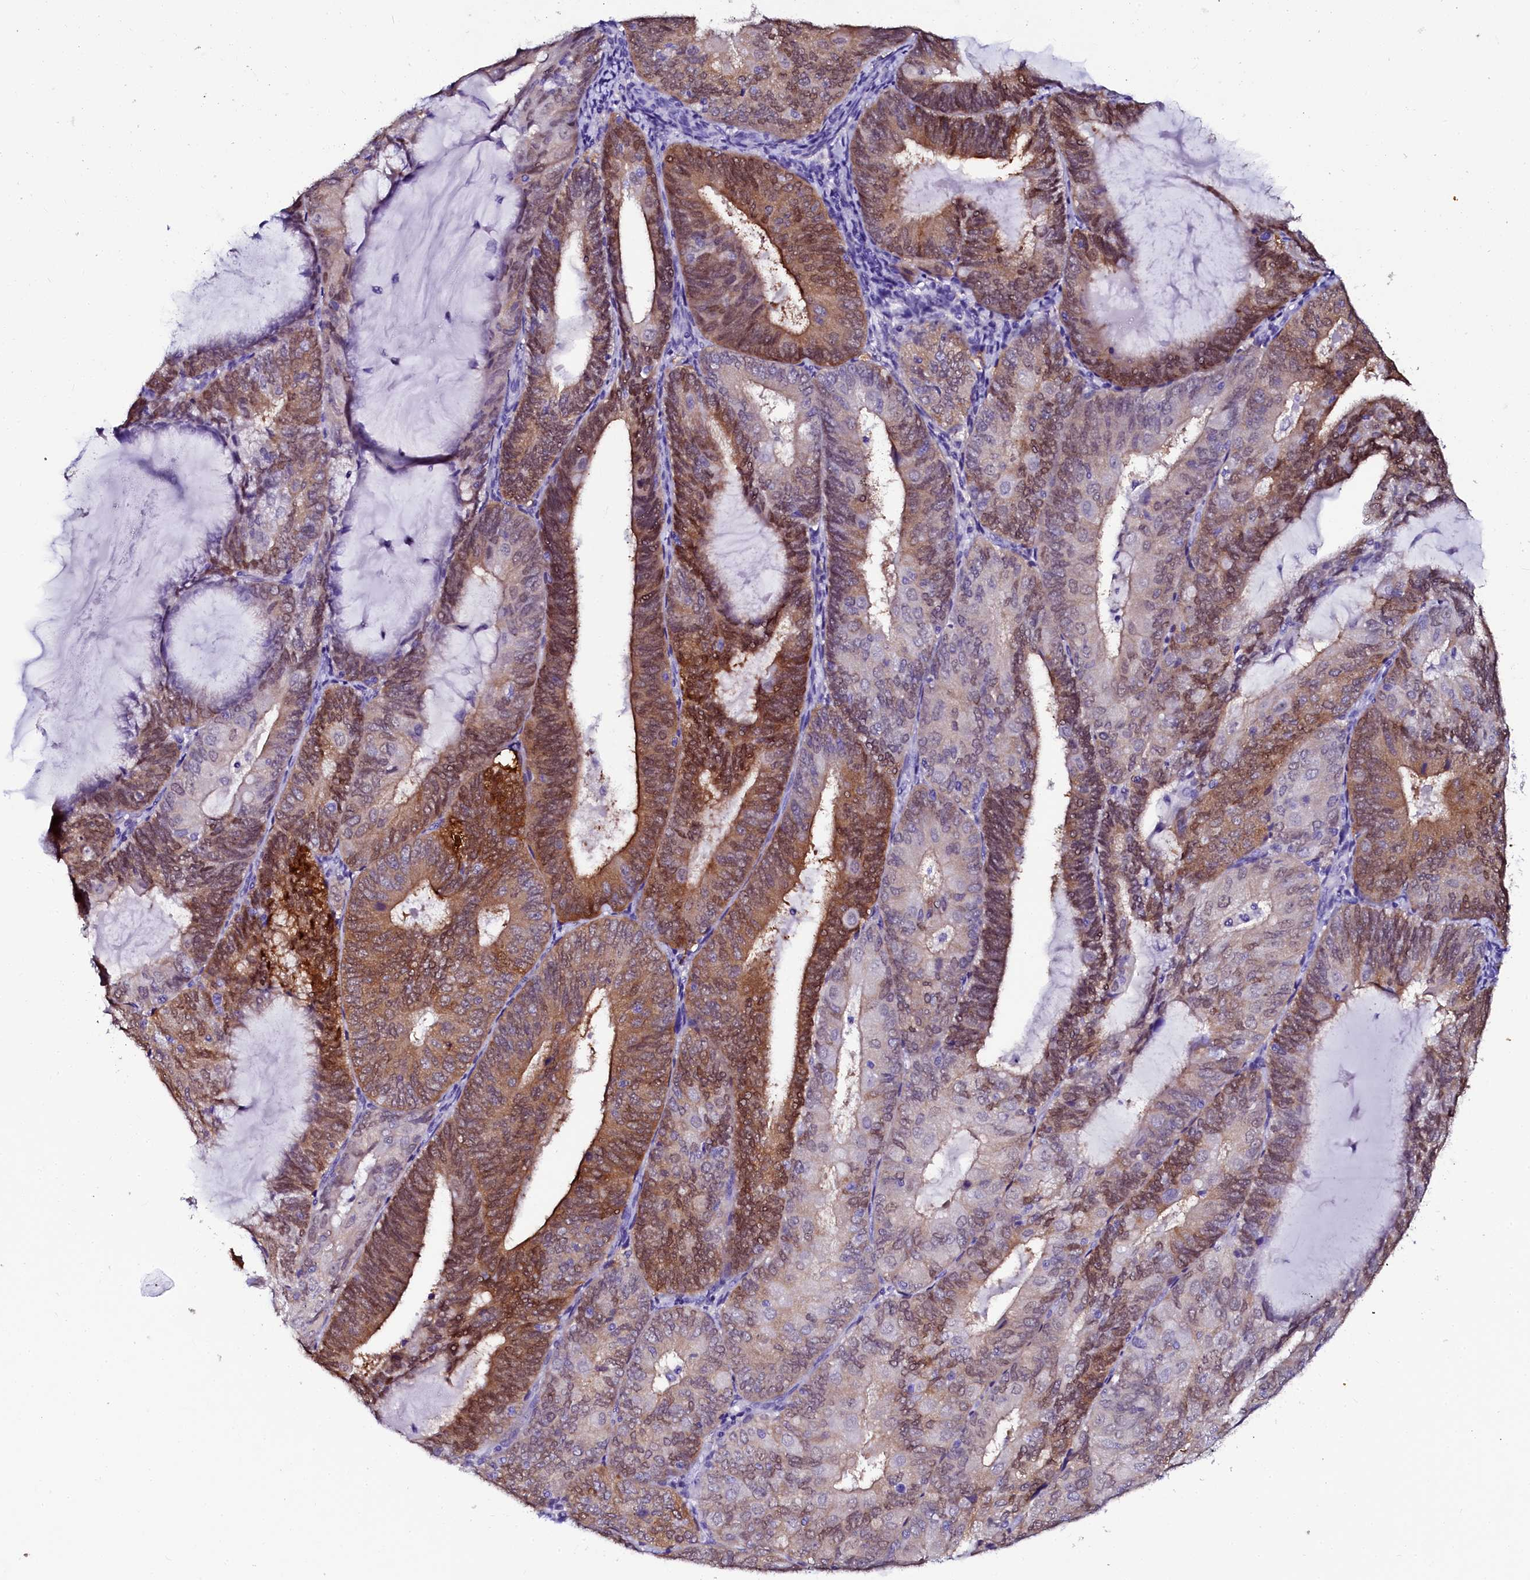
{"staining": {"intensity": "strong", "quantity": "25%-75%", "location": "cytoplasmic/membranous,nuclear"}, "tissue": "endometrial cancer", "cell_type": "Tumor cells", "image_type": "cancer", "snomed": [{"axis": "morphology", "description": "Adenocarcinoma, NOS"}, {"axis": "topography", "description": "Endometrium"}], "caption": "The immunohistochemical stain labels strong cytoplasmic/membranous and nuclear staining in tumor cells of adenocarcinoma (endometrial) tissue. (Brightfield microscopy of DAB IHC at high magnification).", "gene": "SORD", "patient": {"sex": "female", "age": 81}}